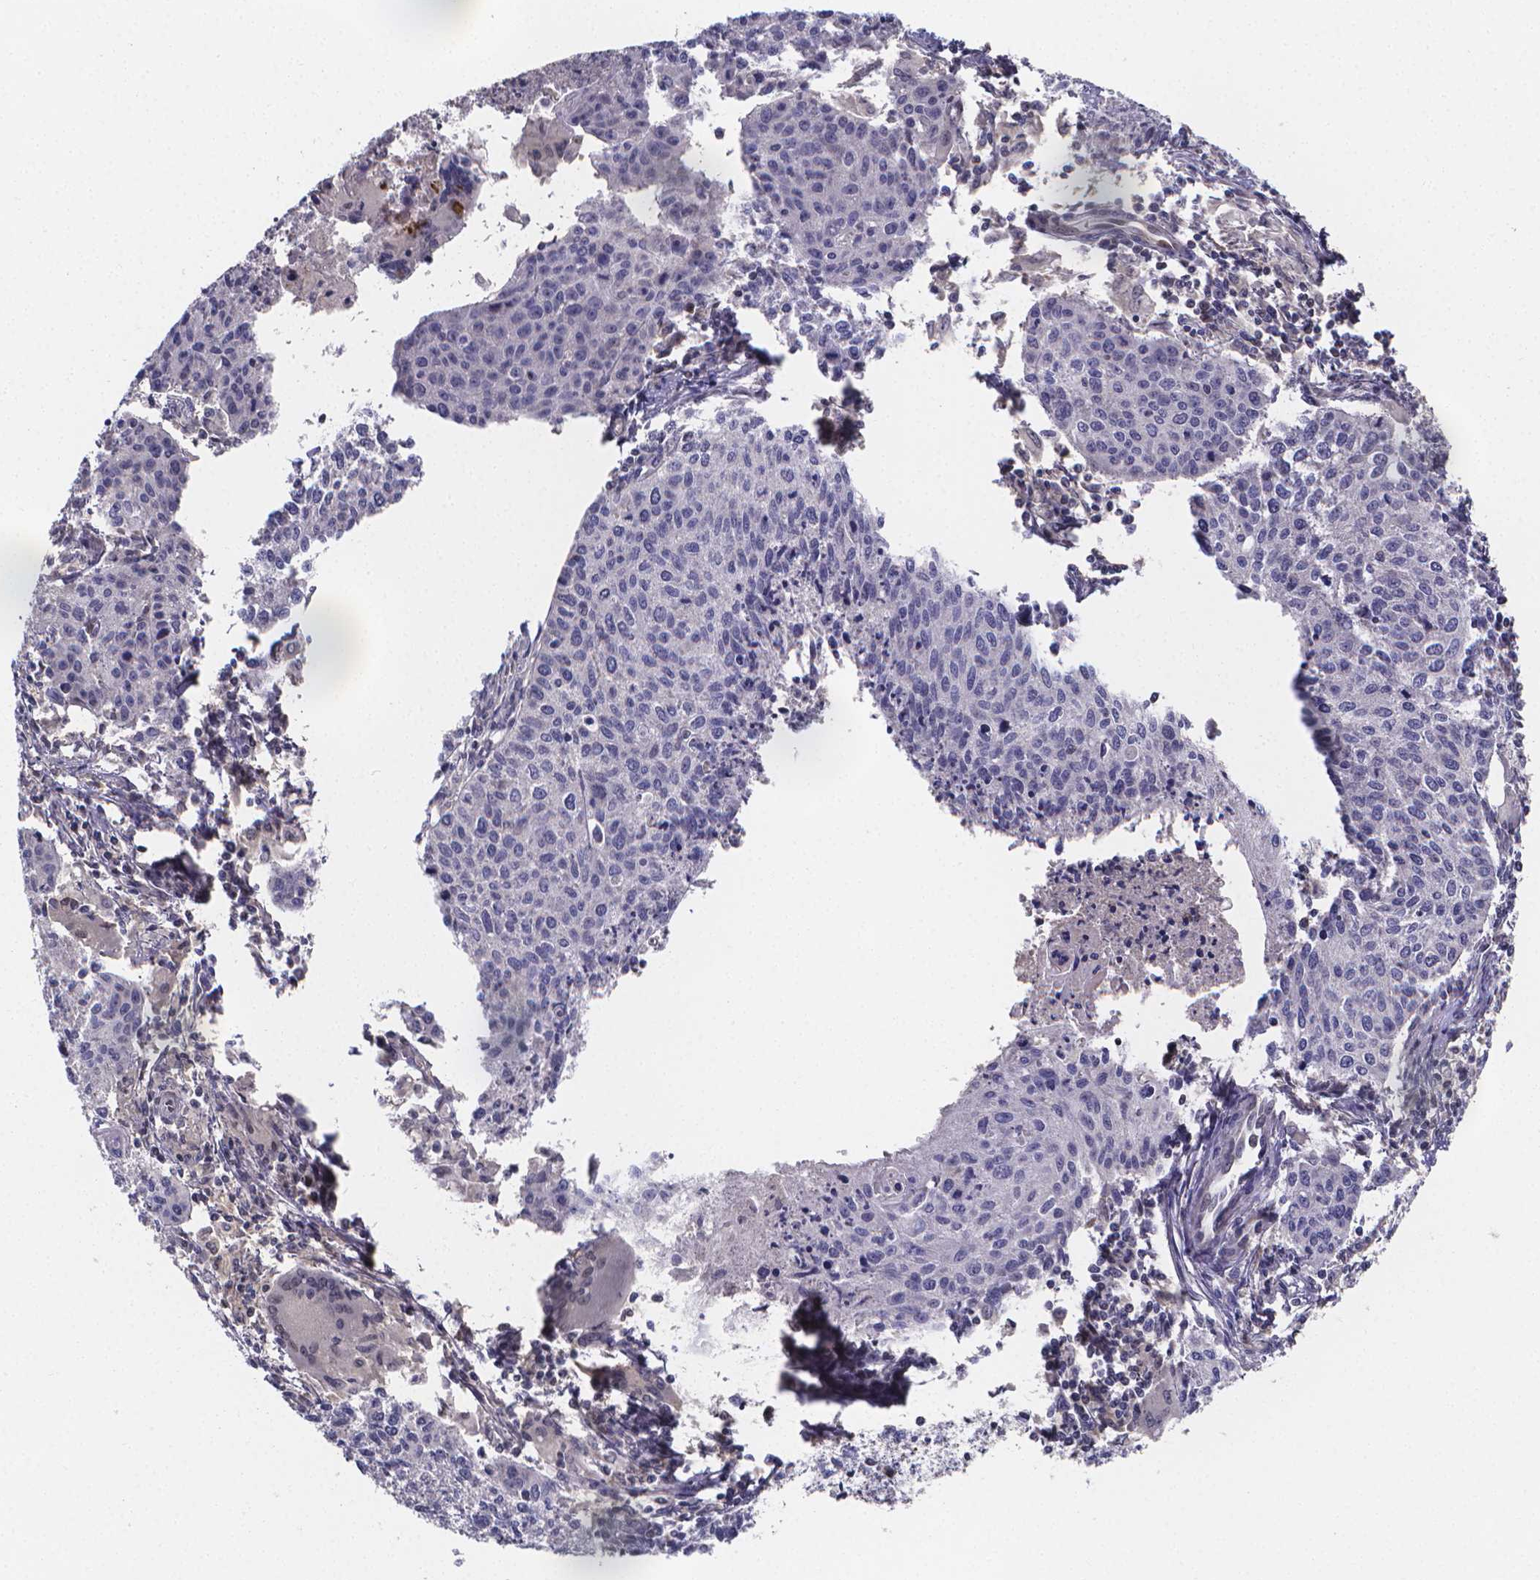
{"staining": {"intensity": "negative", "quantity": "none", "location": "none"}, "tissue": "cervical cancer", "cell_type": "Tumor cells", "image_type": "cancer", "snomed": [{"axis": "morphology", "description": "Squamous cell carcinoma, NOS"}, {"axis": "topography", "description": "Cervix"}], "caption": "An IHC micrograph of cervical cancer (squamous cell carcinoma) is shown. There is no staining in tumor cells of cervical cancer (squamous cell carcinoma). (DAB IHC, high magnification).", "gene": "PAH", "patient": {"sex": "female", "age": 38}}